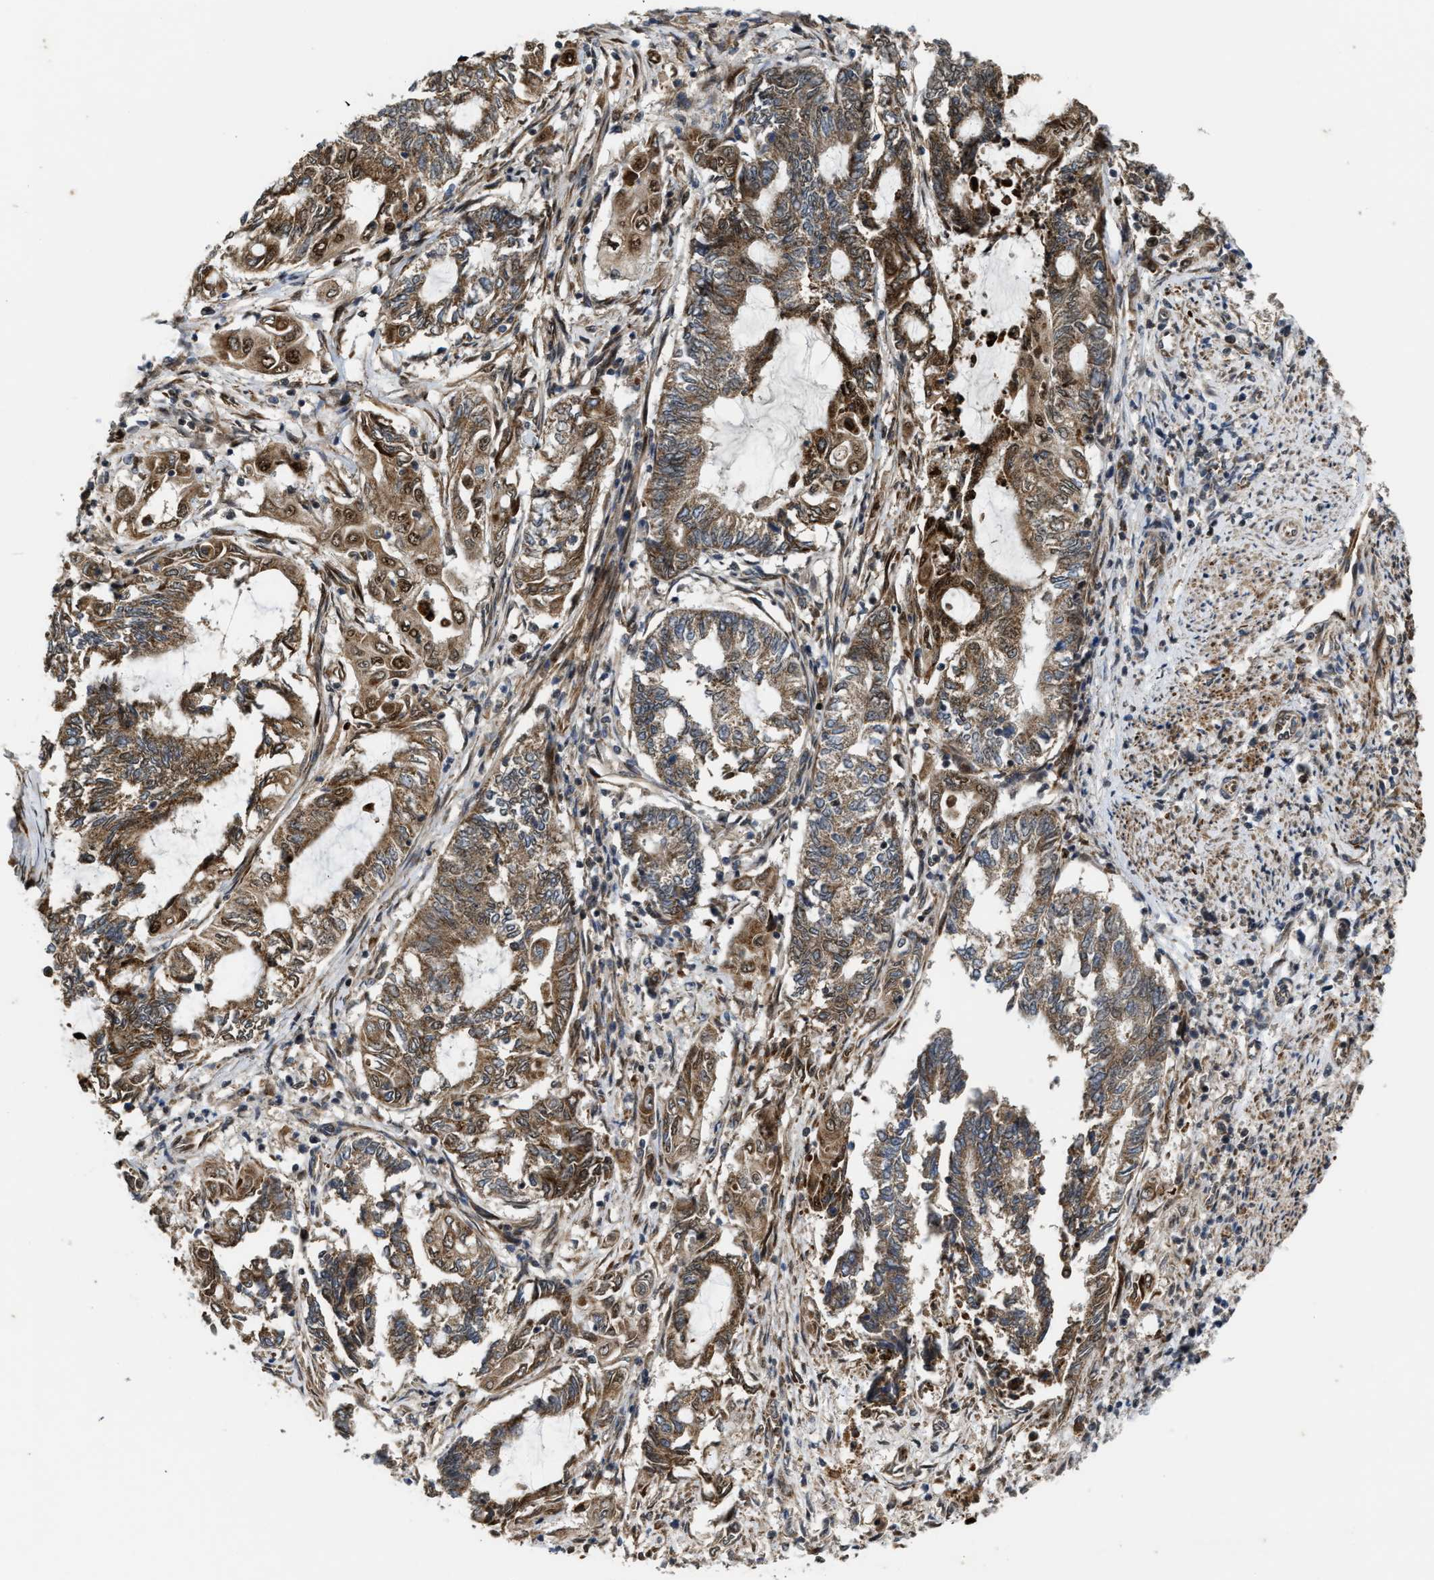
{"staining": {"intensity": "moderate", "quantity": ">75%", "location": "cytoplasmic/membranous,nuclear"}, "tissue": "endometrial cancer", "cell_type": "Tumor cells", "image_type": "cancer", "snomed": [{"axis": "morphology", "description": "Adenocarcinoma, NOS"}, {"axis": "topography", "description": "Uterus"}, {"axis": "topography", "description": "Endometrium"}], "caption": "This micrograph shows endometrial cancer stained with immunohistochemistry (IHC) to label a protein in brown. The cytoplasmic/membranous and nuclear of tumor cells show moderate positivity for the protein. Nuclei are counter-stained blue.", "gene": "ZNF250", "patient": {"sex": "female", "age": 70}}